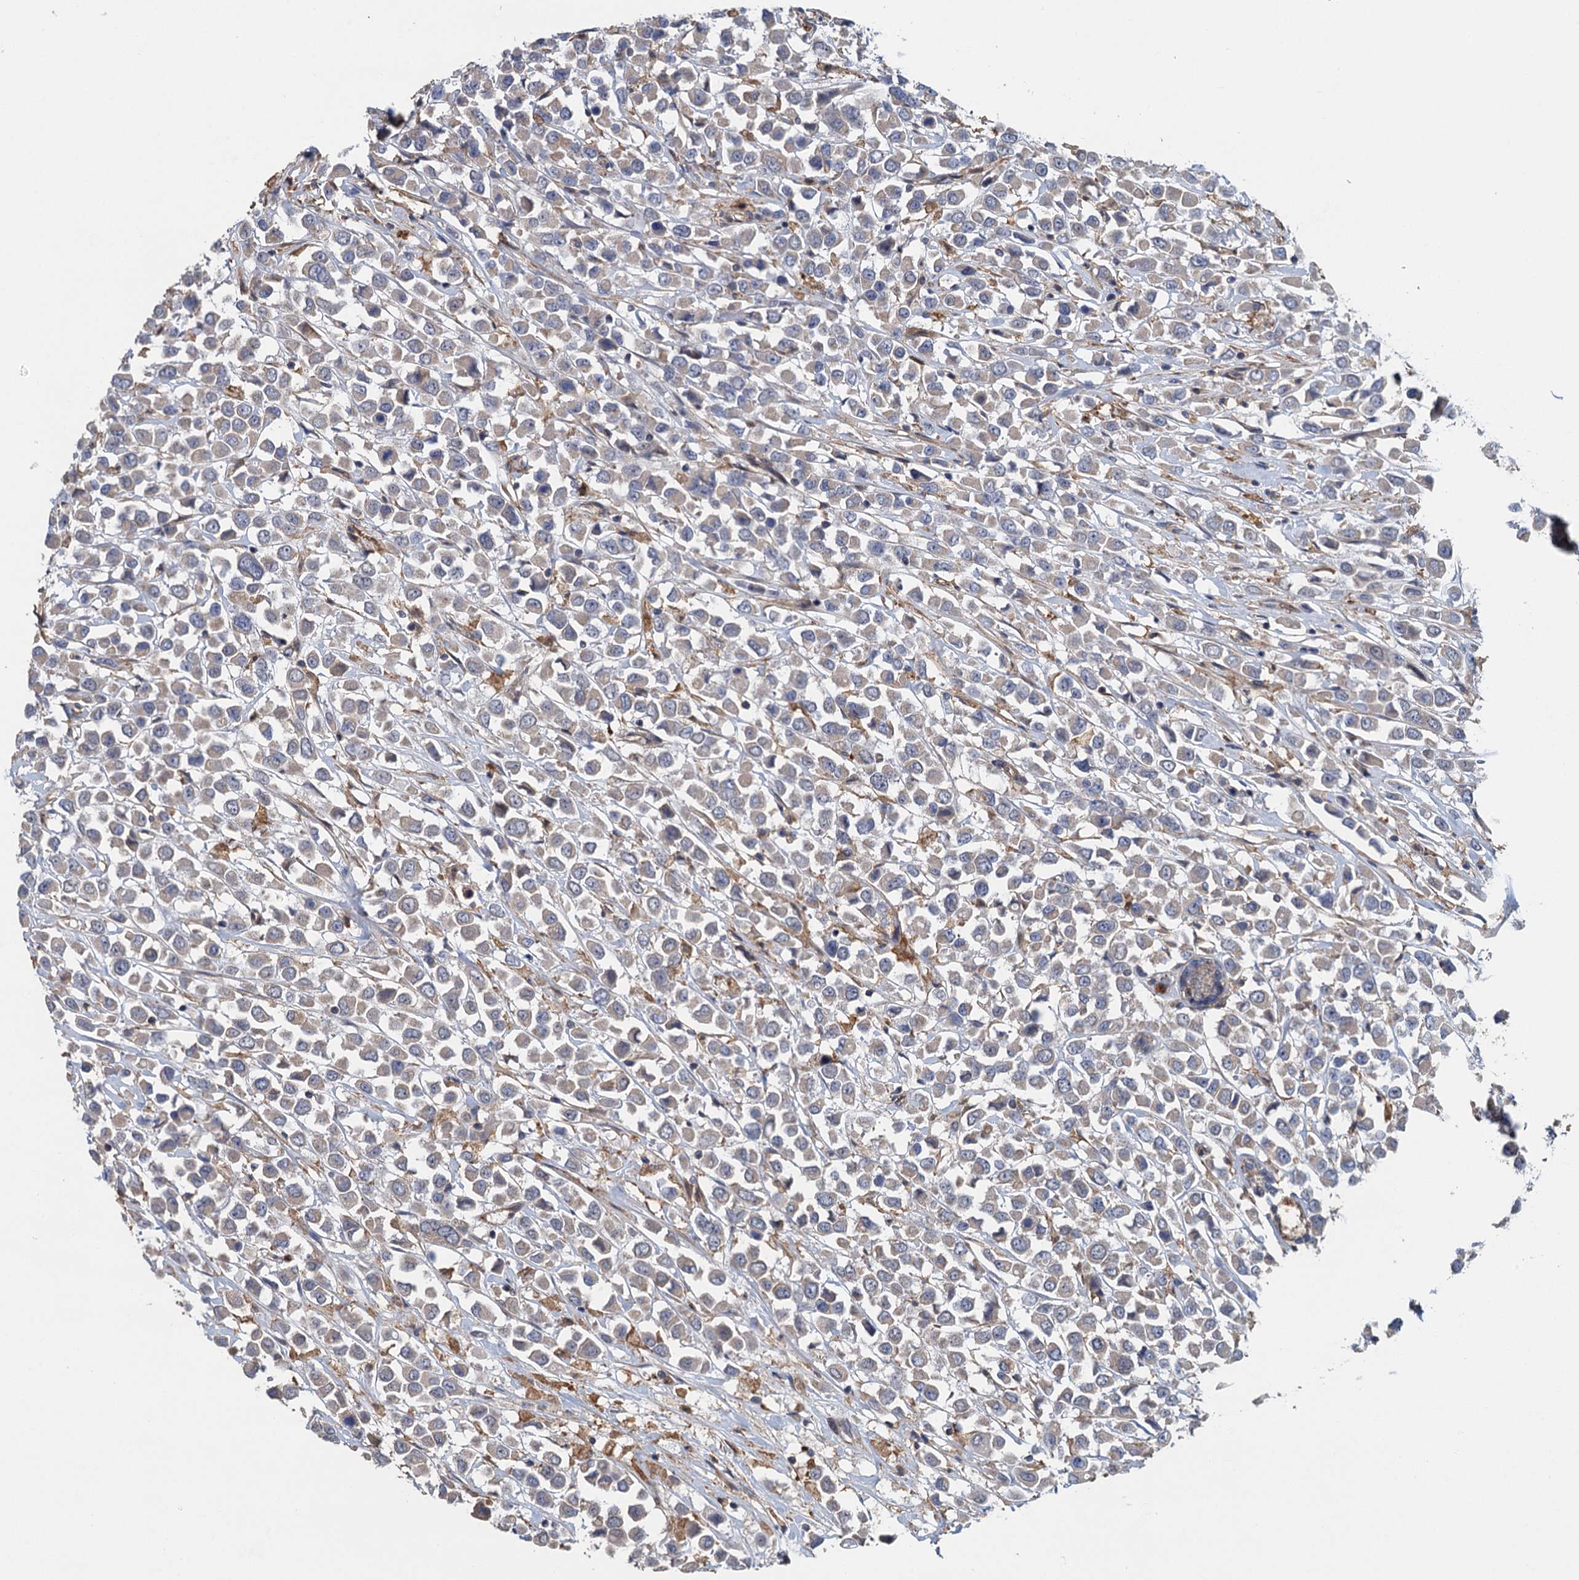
{"staining": {"intensity": "weak", "quantity": "<25%", "location": "cytoplasmic/membranous"}, "tissue": "breast cancer", "cell_type": "Tumor cells", "image_type": "cancer", "snomed": [{"axis": "morphology", "description": "Duct carcinoma"}, {"axis": "topography", "description": "Breast"}], "caption": "DAB (3,3'-diaminobenzidine) immunohistochemical staining of human breast invasive ductal carcinoma displays no significant staining in tumor cells.", "gene": "RSAD2", "patient": {"sex": "female", "age": 61}}